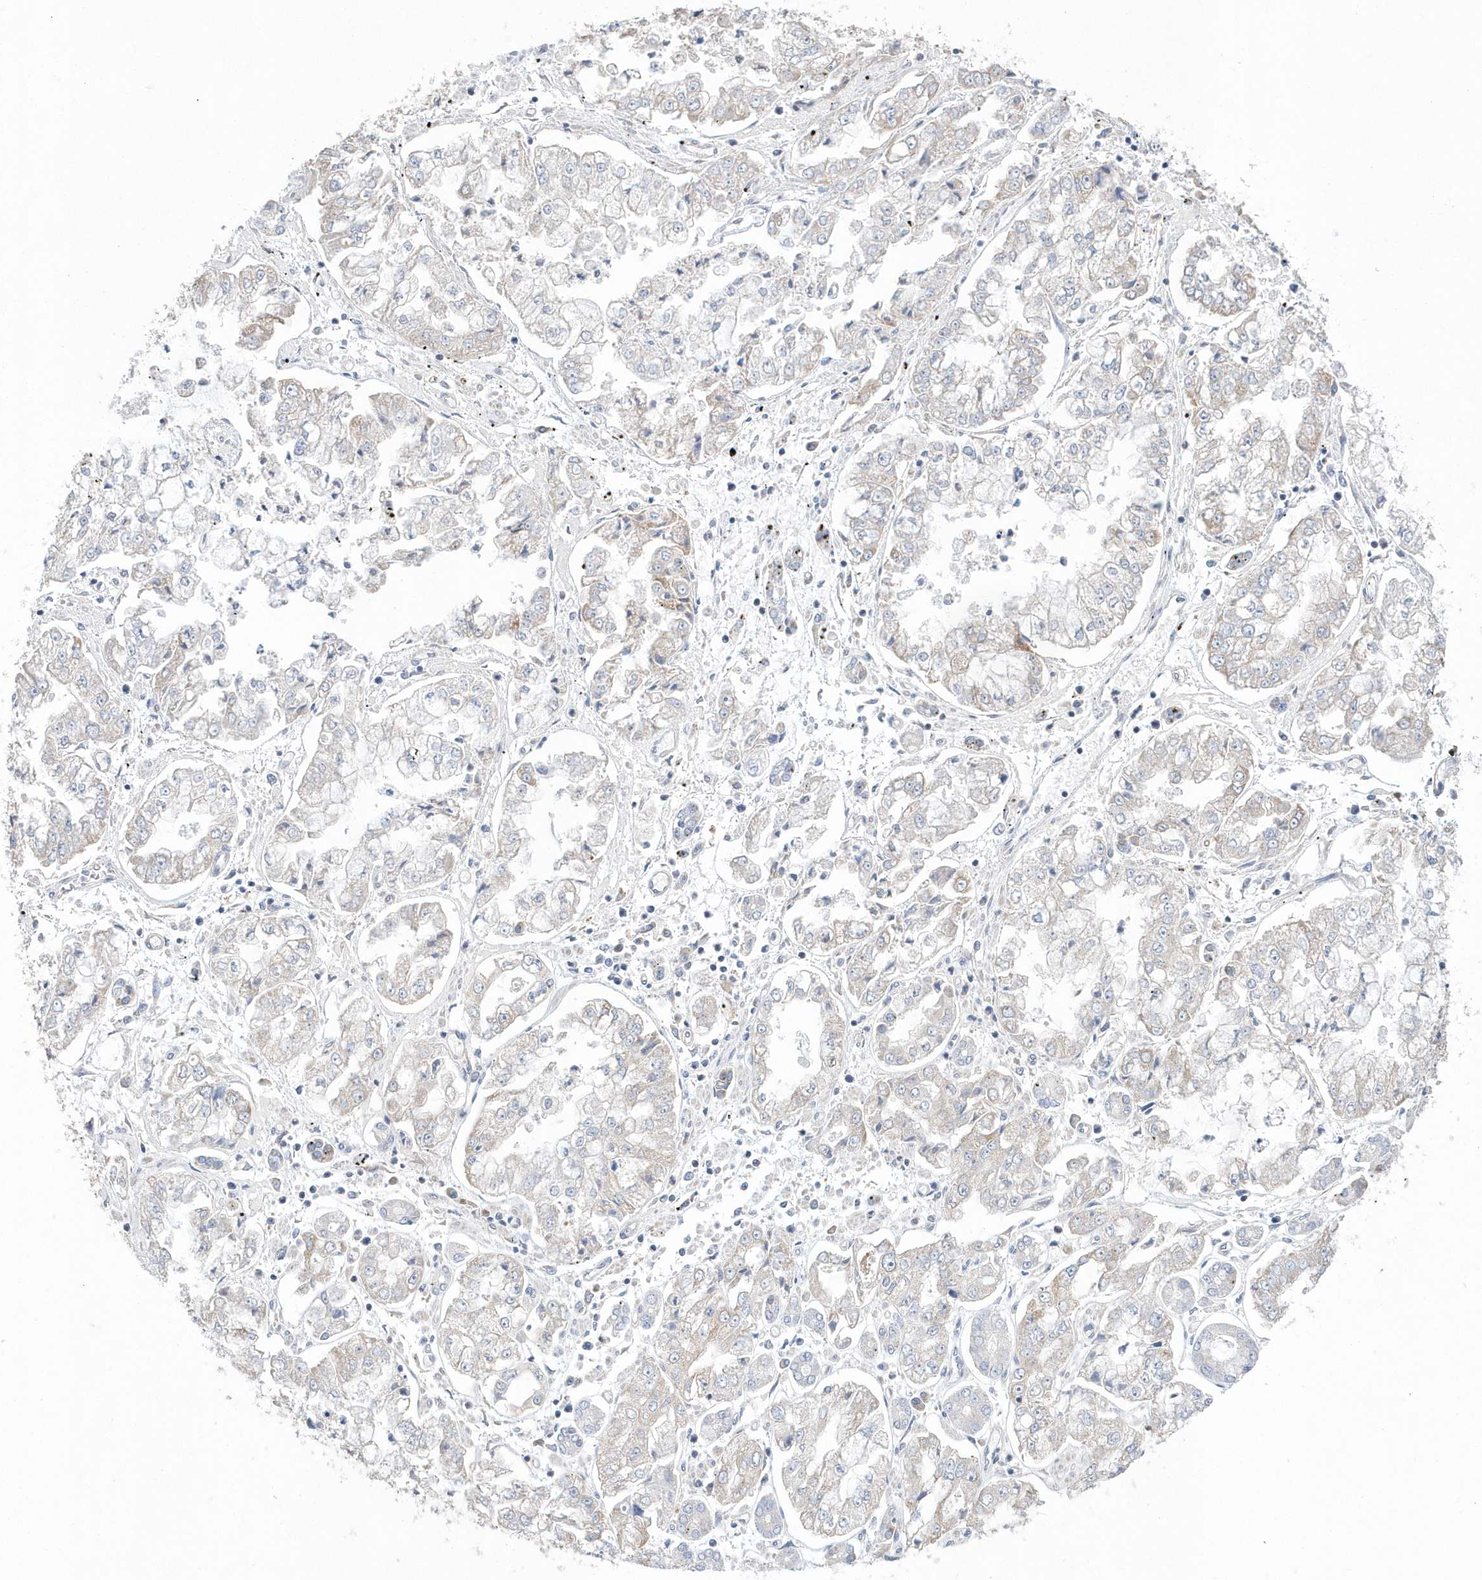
{"staining": {"intensity": "weak", "quantity": "<25%", "location": "cytoplasmic/membranous"}, "tissue": "stomach cancer", "cell_type": "Tumor cells", "image_type": "cancer", "snomed": [{"axis": "morphology", "description": "Adenocarcinoma, NOS"}, {"axis": "topography", "description": "Stomach"}], "caption": "High magnification brightfield microscopy of adenocarcinoma (stomach) stained with DAB (3,3'-diaminobenzidine) (brown) and counterstained with hematoxylin (blue): tumor cells show no significant positivity. (Stains: DAB (3,3'-diaminobenzidine) immunohistochemistry with hematoxylin counter stain, Microscopy: brightfield microscopy at high magnification).", "gene": "SPATA5", "patient": {"sex": "male", "age": 76}}